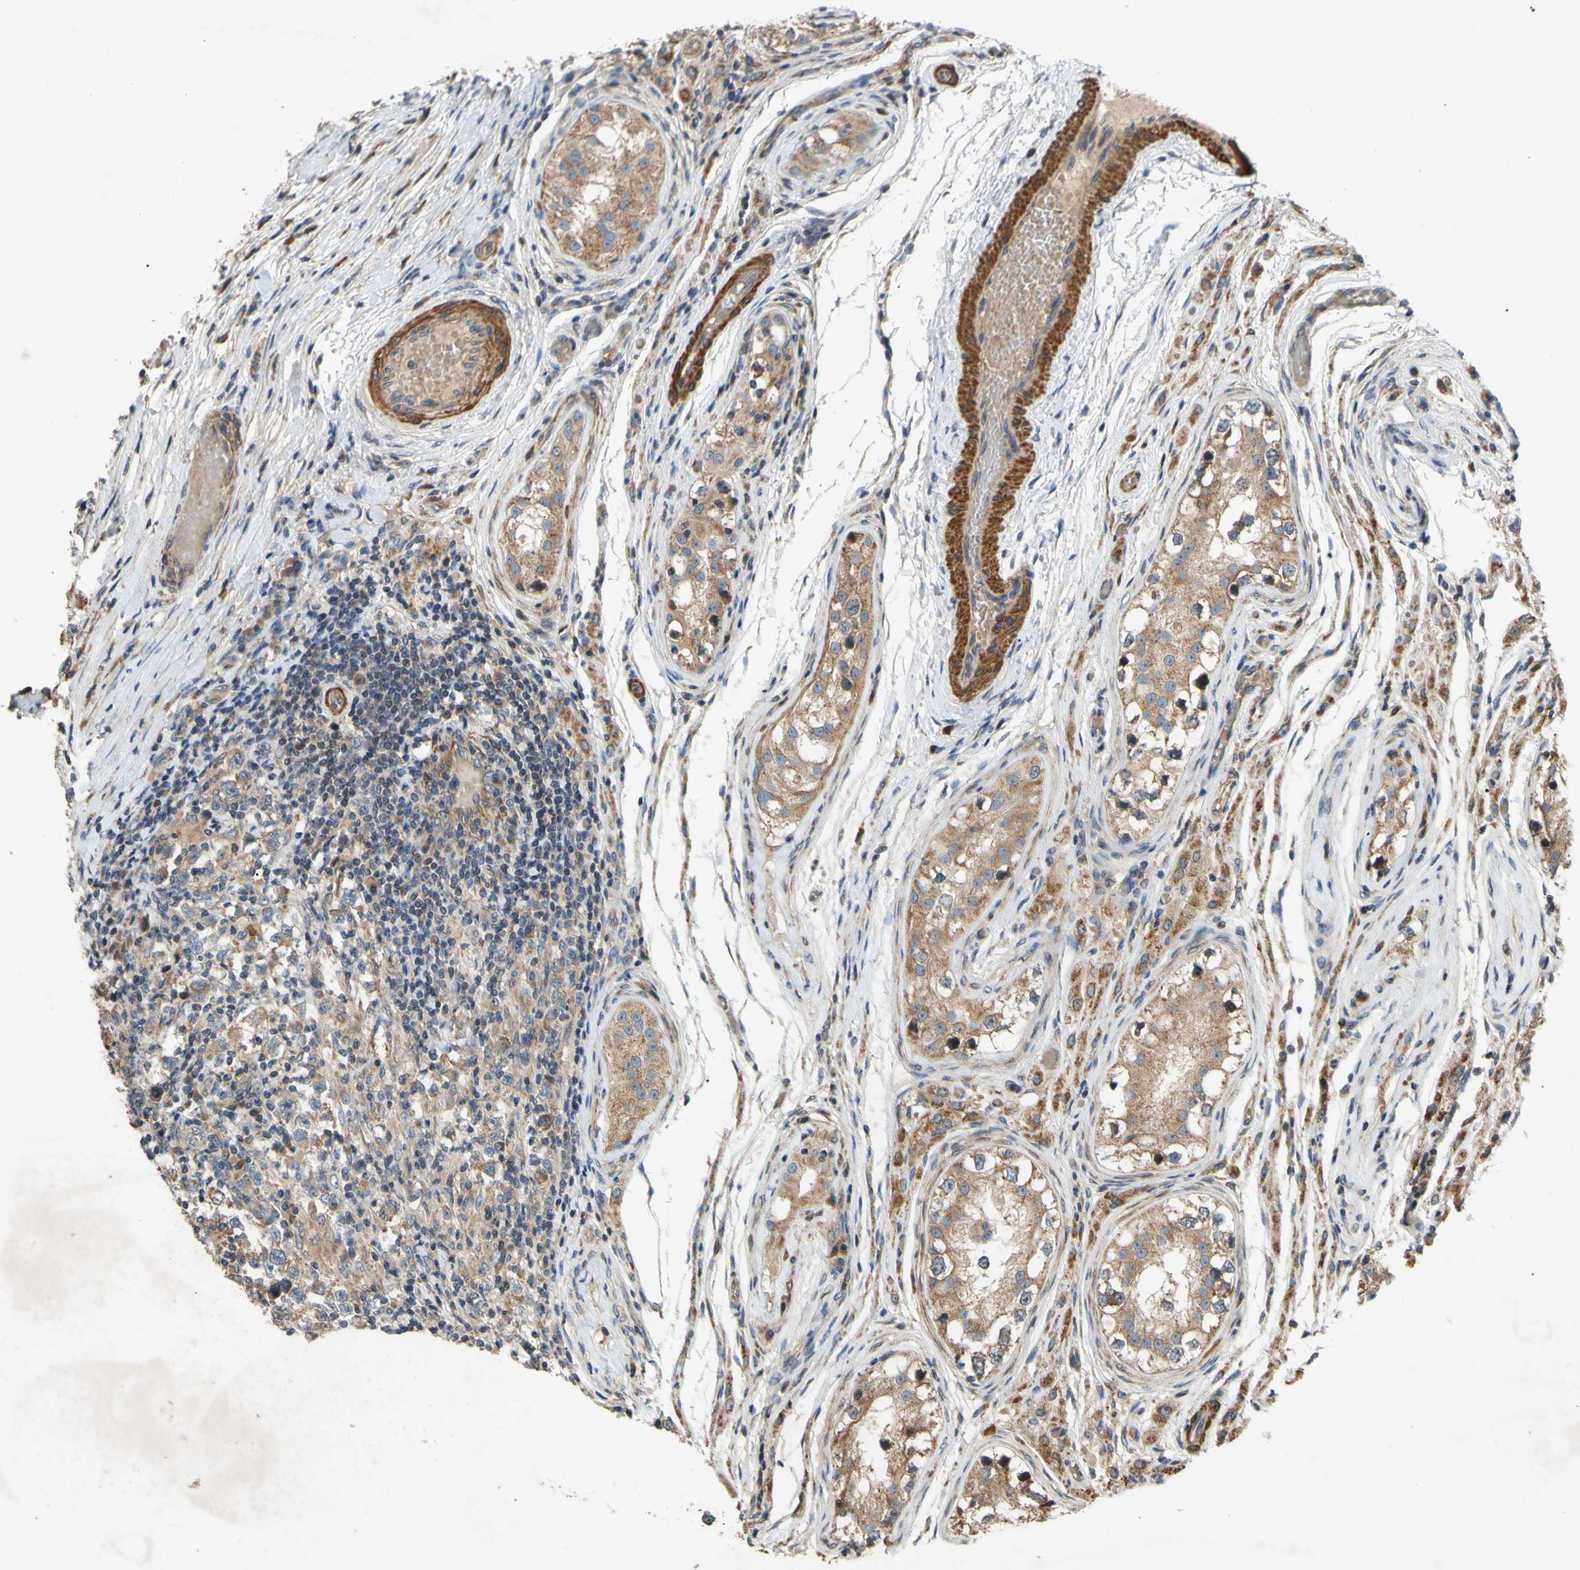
{"staining": {"intensity": "moderate", "quantity": ">75%", "location": "cytoplasmic/membranous"}, "tissue": "testis cancer", "cell_type": "Tumor cells", "image_type": "cancer", "snomed": [{"axis": "morphology", "description": "Carcinoma, Embryonal, NOS"}, {"axis": "topography", "description": "Testis"}], "caption": "IHC photomicrograph of embryonal carcinoma (testis) stained for a protein (brown), which shows medium levels of moderate cytoplasmic/membranous staining in about >75% of tumor cells.", "gene": "PARD6A", "patient": {"sex": "male", "age": 21}}